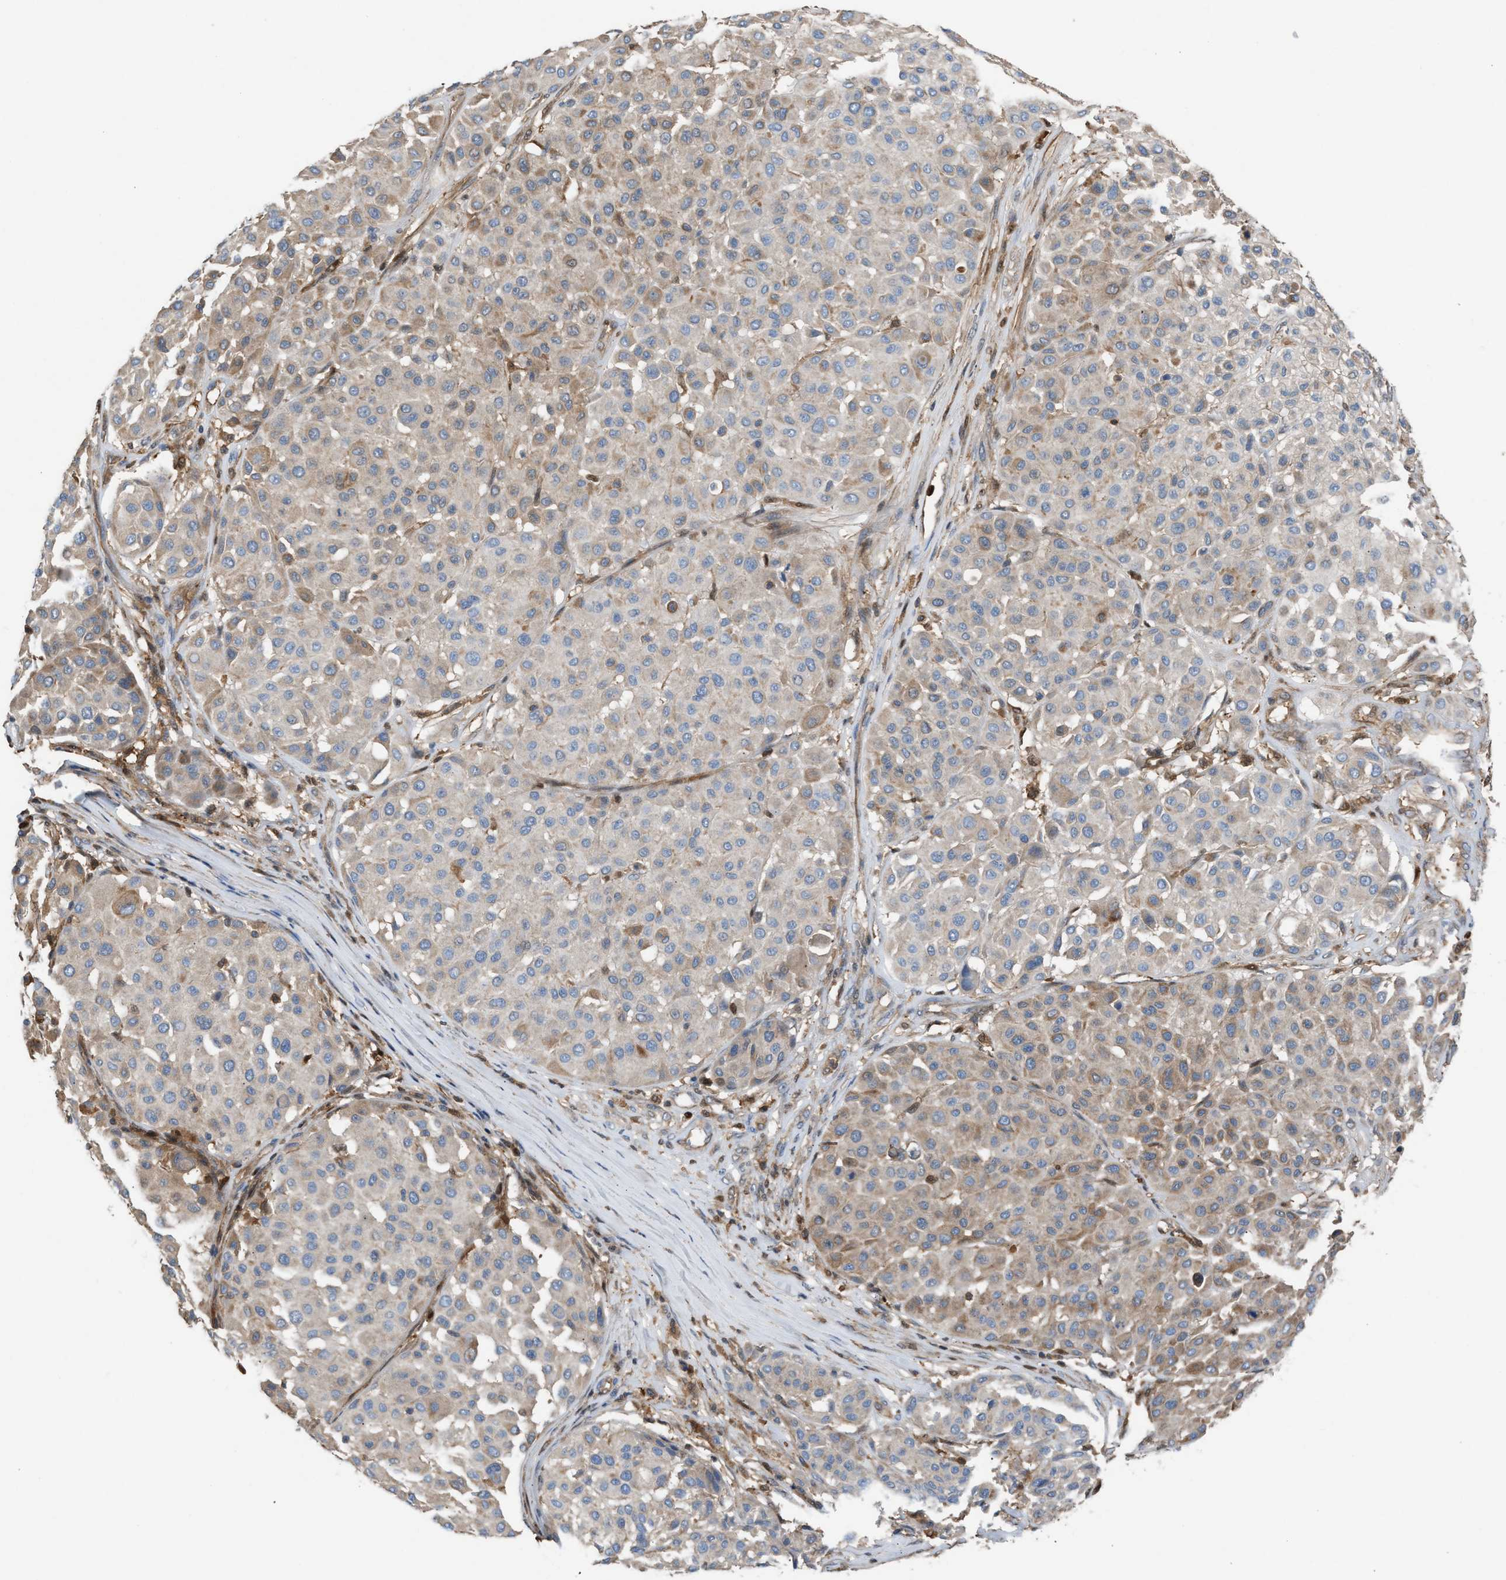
{"staining": {"intensity": "weak", "quantity": "<25%", "location": "cytoplasmic/membranous"}, "tissue": "melanoma", "cell_type": "Tumor cells", "image_type": "cancer", "snomed": [{"axis": "morphology", "description": "Malignant melanoma, Metastatic site"}, {"axis": "topography", "description": "Soft tissue"}], "caption": "IHC micrograph of melanoma stained for a protein (brown), which demonstrates no expression in tumor cells. (DAB immunohistochemistry (IHC) with hematoxylin counter stain).", "gene": "TPK1", "patient": {"sex": "male", "age": 41}}